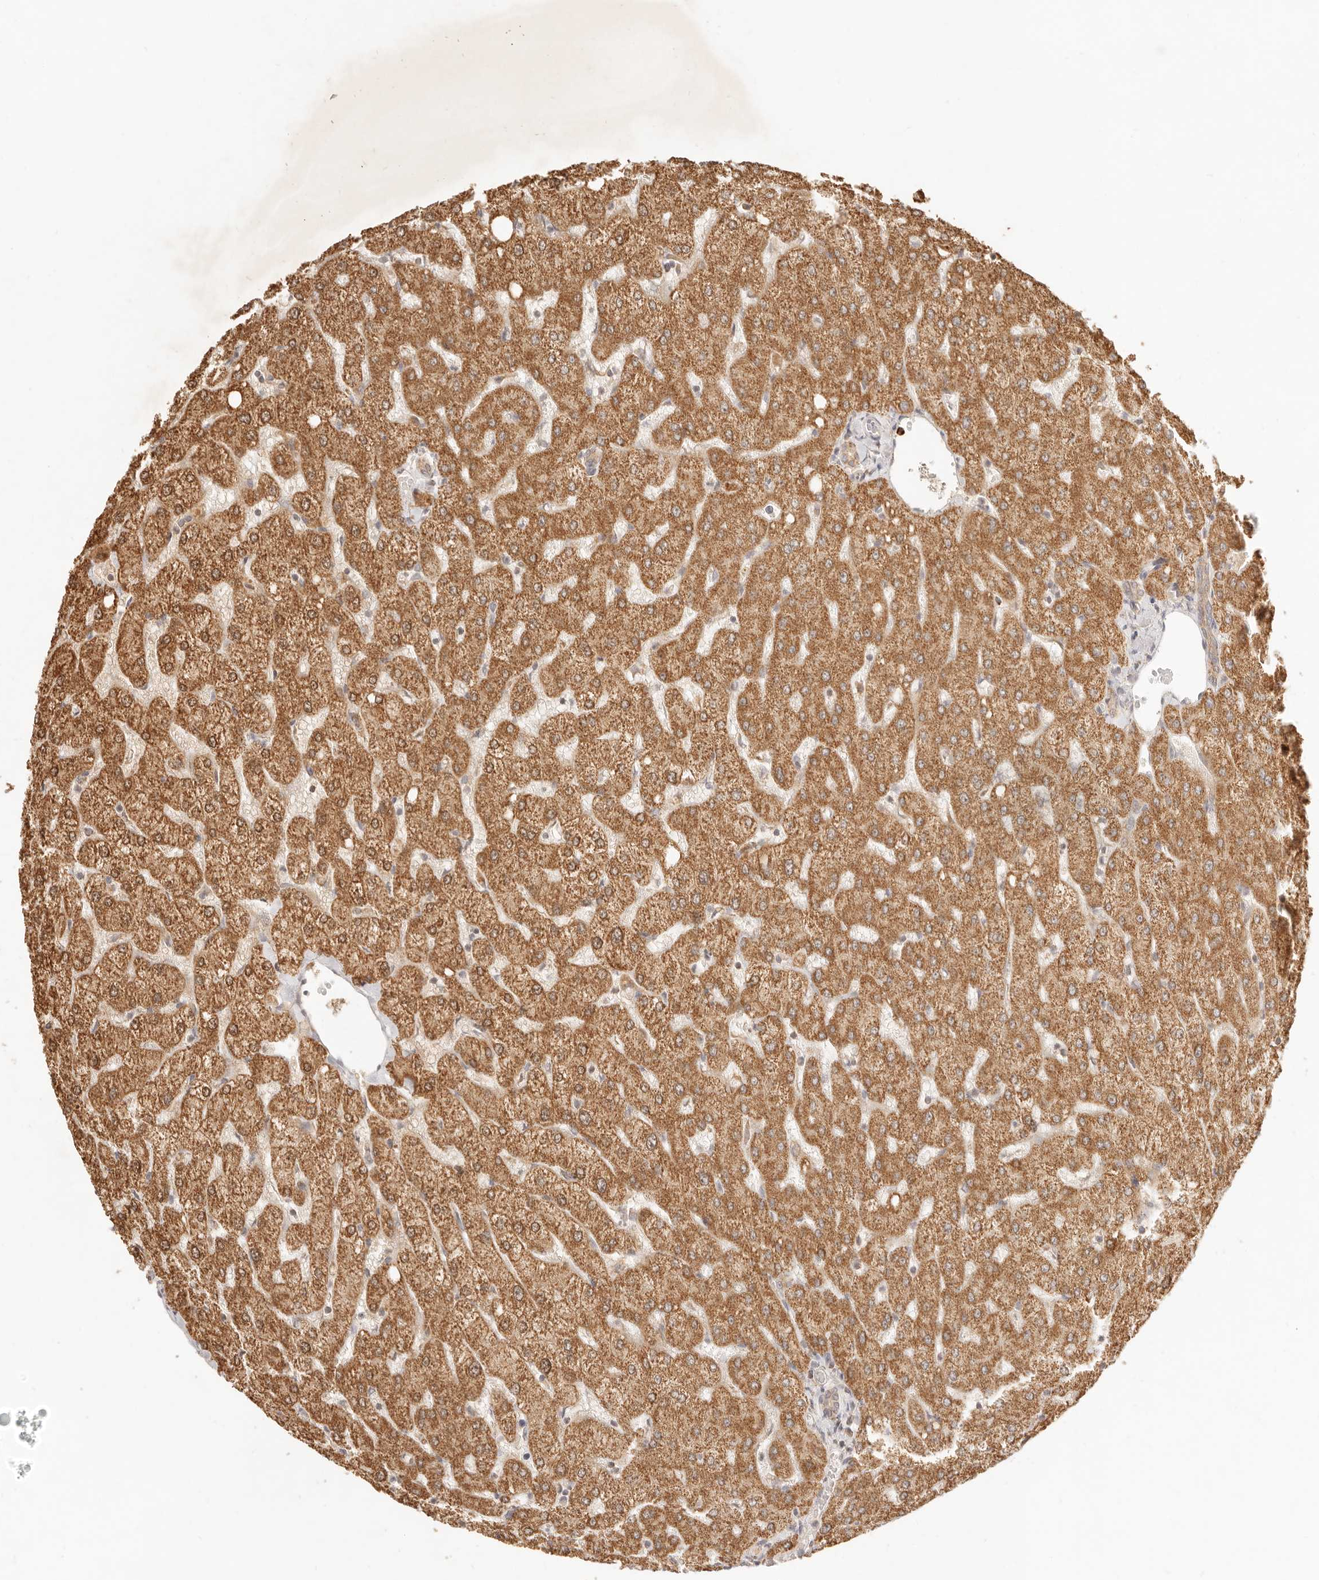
{"staining": {"intensity": "weak", "quantity": ">75%", "location": "cytoplasmic/membranous"}, "tissue": "liver", "cell_type": "Cholangiocytes", "image_type": "normal", "snomed": [{"axis": "morphology", "description": "Normal tissue, NOS"}, {"axis": "topography", "description": "Liver"}], "caption": "Immunohistochemical staining of normal liver reveals >75% levels of weak cytoplasmic/membranous protein staining in approximately >75% of cholangiocytes.", "gene": "CPLANE2", "patient": {"sex": "female", "age": 54}}